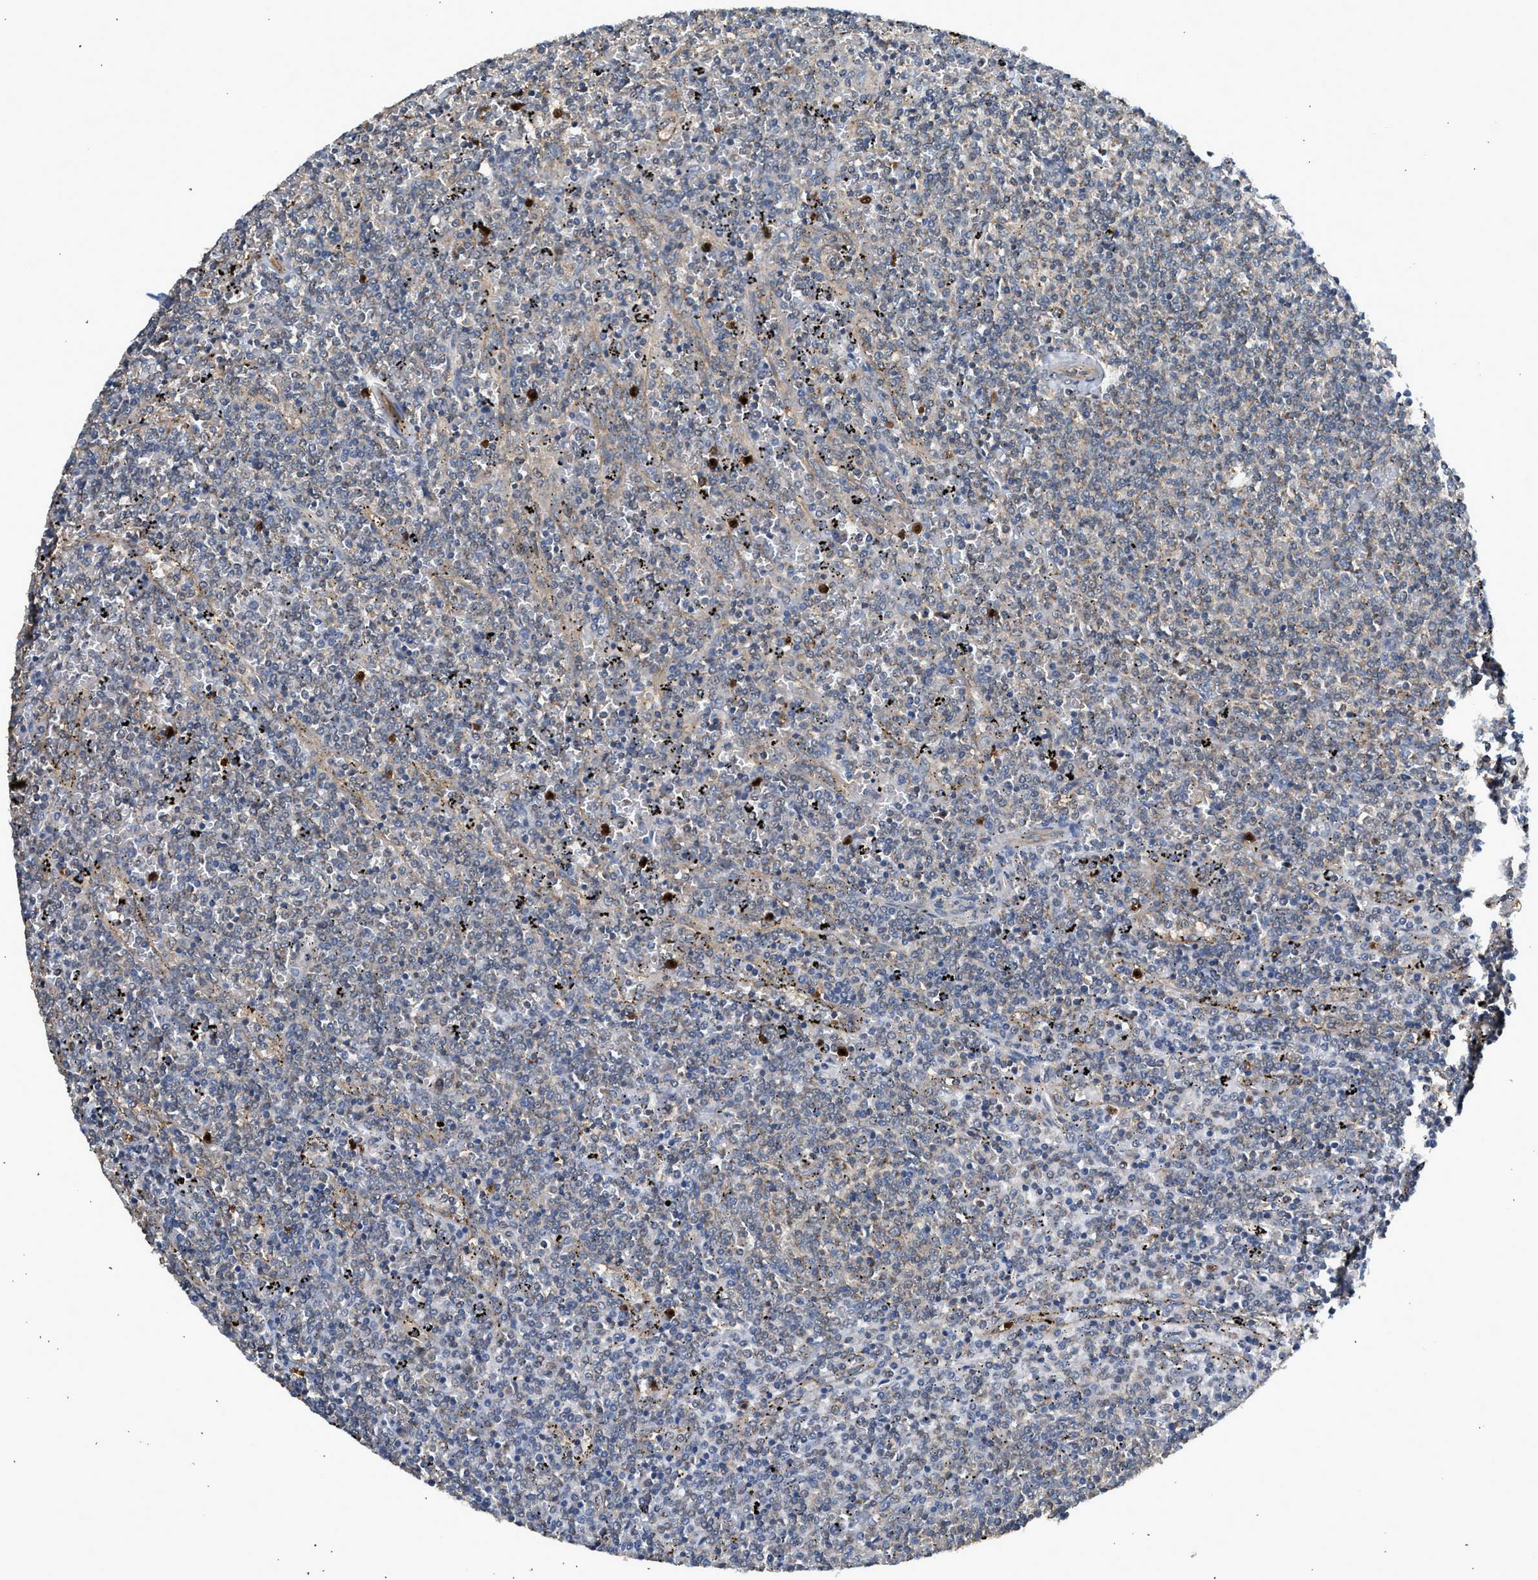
{"staining": {"intensity": "weak", "quantity": "25%-75%", "location": "cytoplasmic/membranous"}, "tissue": "lymphoma", "cell_type": "Tumor cells", "image_type": "cancer", "snomed": [{"axis": "morphology", "description": "Malignant lymphoma, non-Hodgkin's type, Low grade"}, {"axis": "topography", "description": "Spleen"}], "caption": "Low-grade malignant lymphoma, non-Hodgkin's type stained for a protein (brown) displays weak cytoplasmic/membranous positive positivity in about 25%-75% of tumor cells.", "gene": "STARD3", "patient": {"sex": "female", "age": 50}}